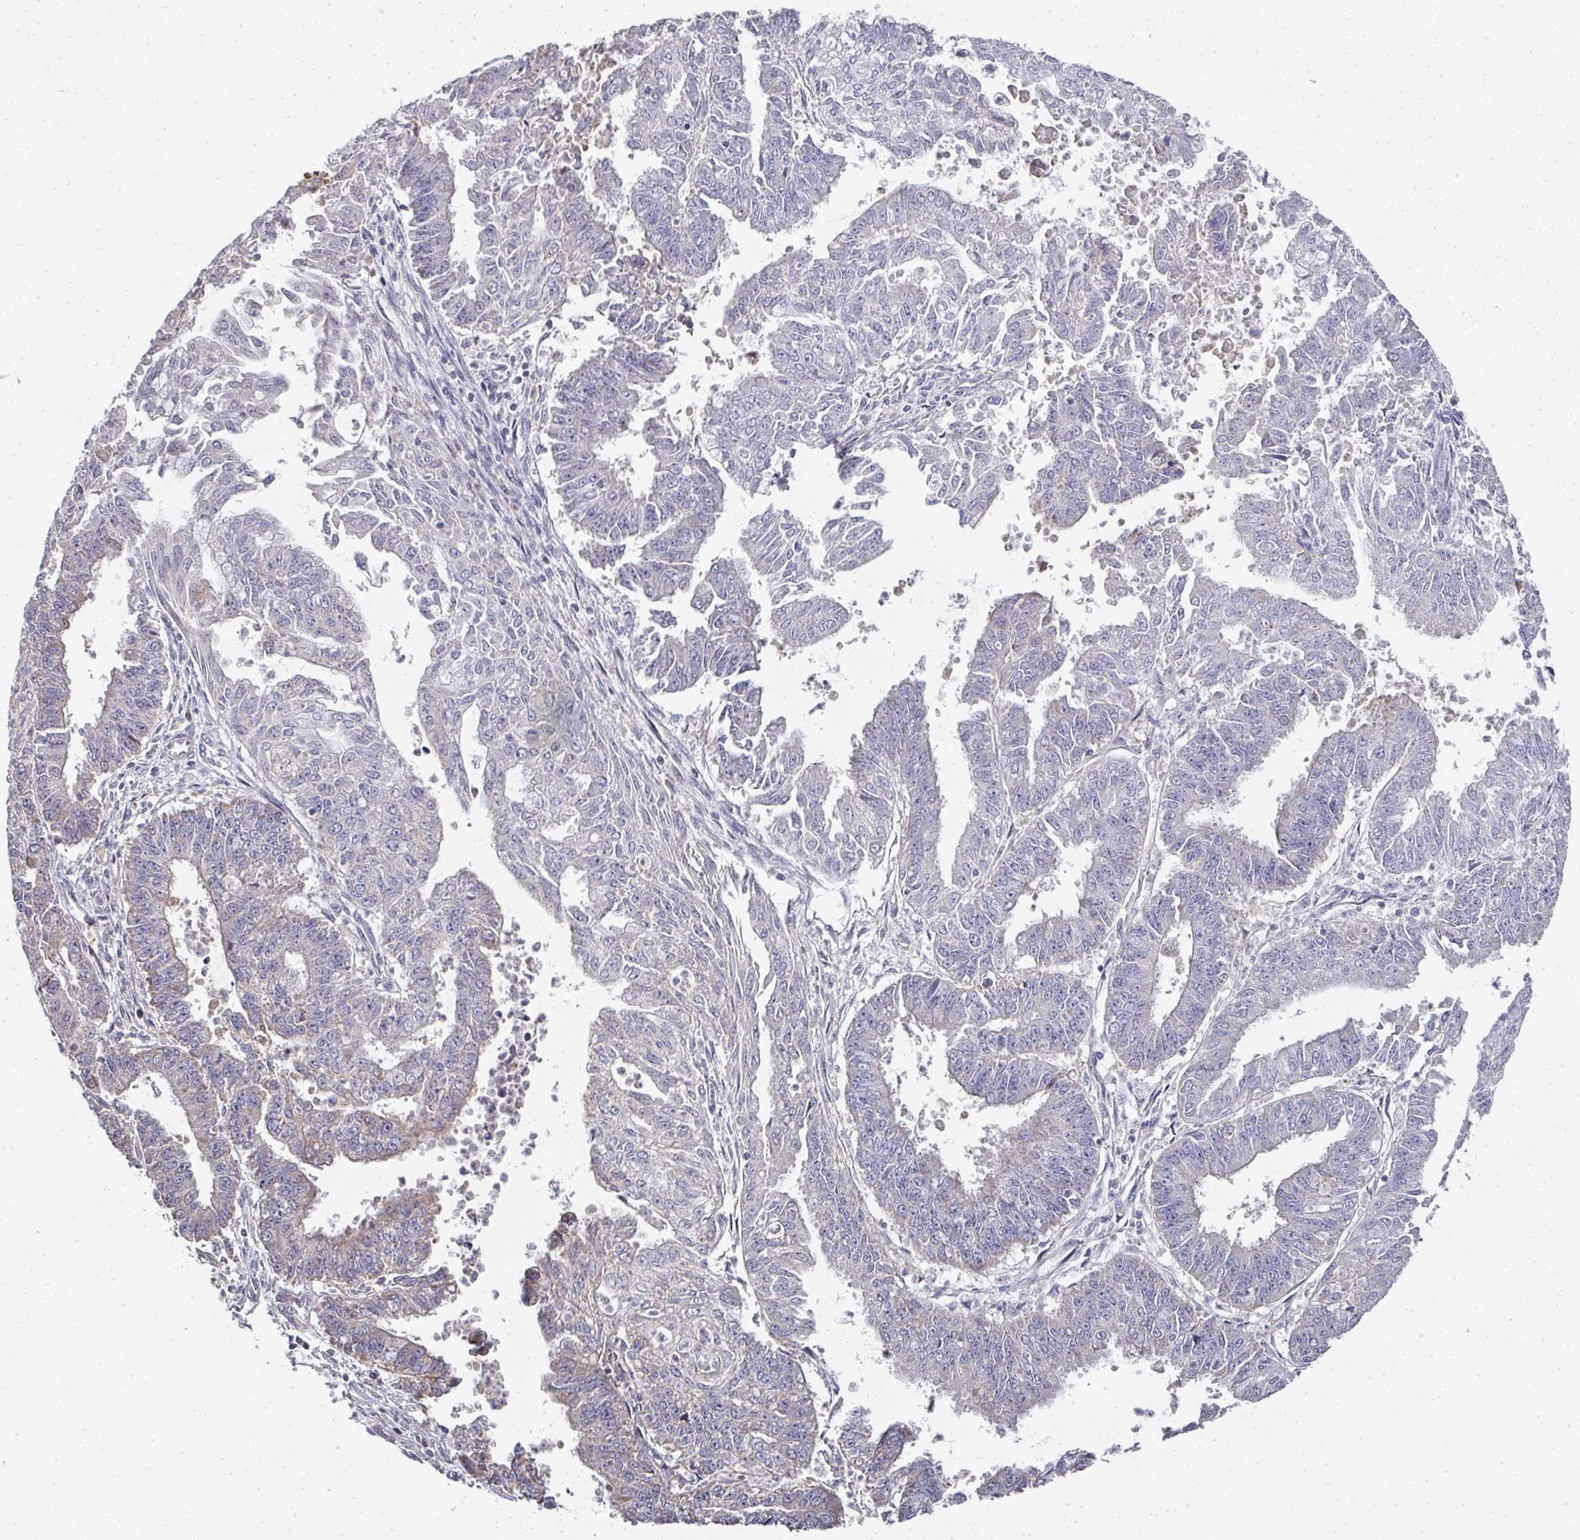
{"staining": {"intensity": "weak", "quantity": "<25%", "location": "cytoplasmic/membranous"}, "tissue": "endometrial cancer", "cell_type": "Tumor cells", "image_type": "cancer", "snomed": [{"axis": "morphology", "description": "Adenocarcinoma, NOS"}, {"axis": "topography", "description": "Endometrium"}], "caption": "High magnification brightfield microscopy of endometrial cancer (adenocarcinoma) stained with DAB (3,3'-diaminobenzidine) (brown) and counterstained with hematoxylin (blue): tumor cells show no significant staining. (DAB immunohistochemistry with hematoxylin counter stain).", "gene": "AGTPBP1", "patient": {"sex": "female", "age": 73}}